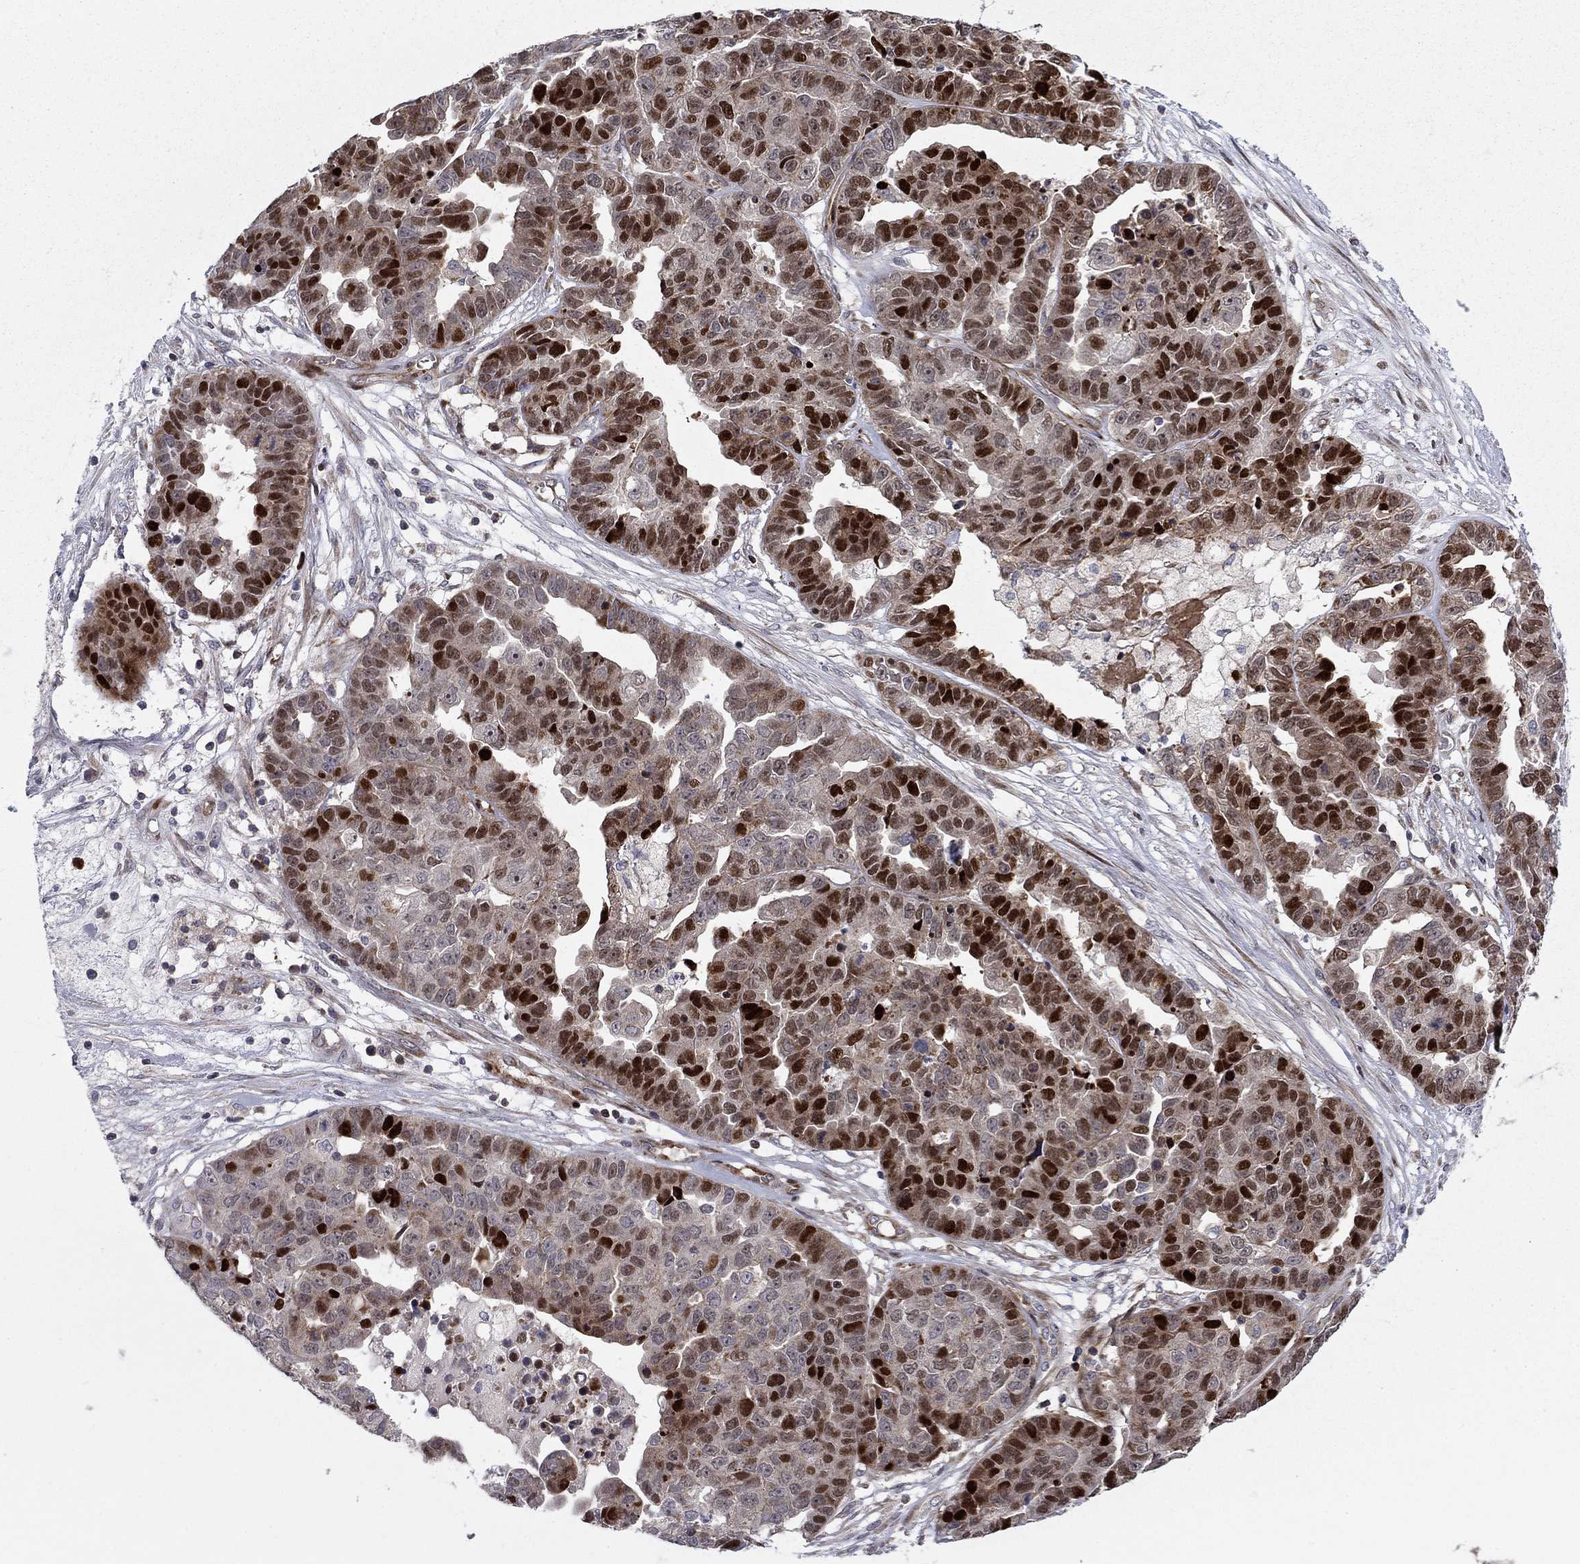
{"staining": {"intensity": "strong", "quantity": ">75%", "location": "nuclear"}, "tissue": "ovarian cancer", "cell_type": "Tumor cells", "image_type": "cancer", "snomed": [{"axis": "morphology", "description": "Cystadenocarcinoma, serous, NOS"}, {"axis": "topography", "description": "Ovary"}], "caption": "Immunohistochemistry image of human serous cystadenocarcinoma (ovarian) stained for a protein (brown), which reveals high levels of strong nuclear positivity in about >75% of tumor cells.", "gene": "MIOS", "patient": {"sex": "female", "age": 87}}